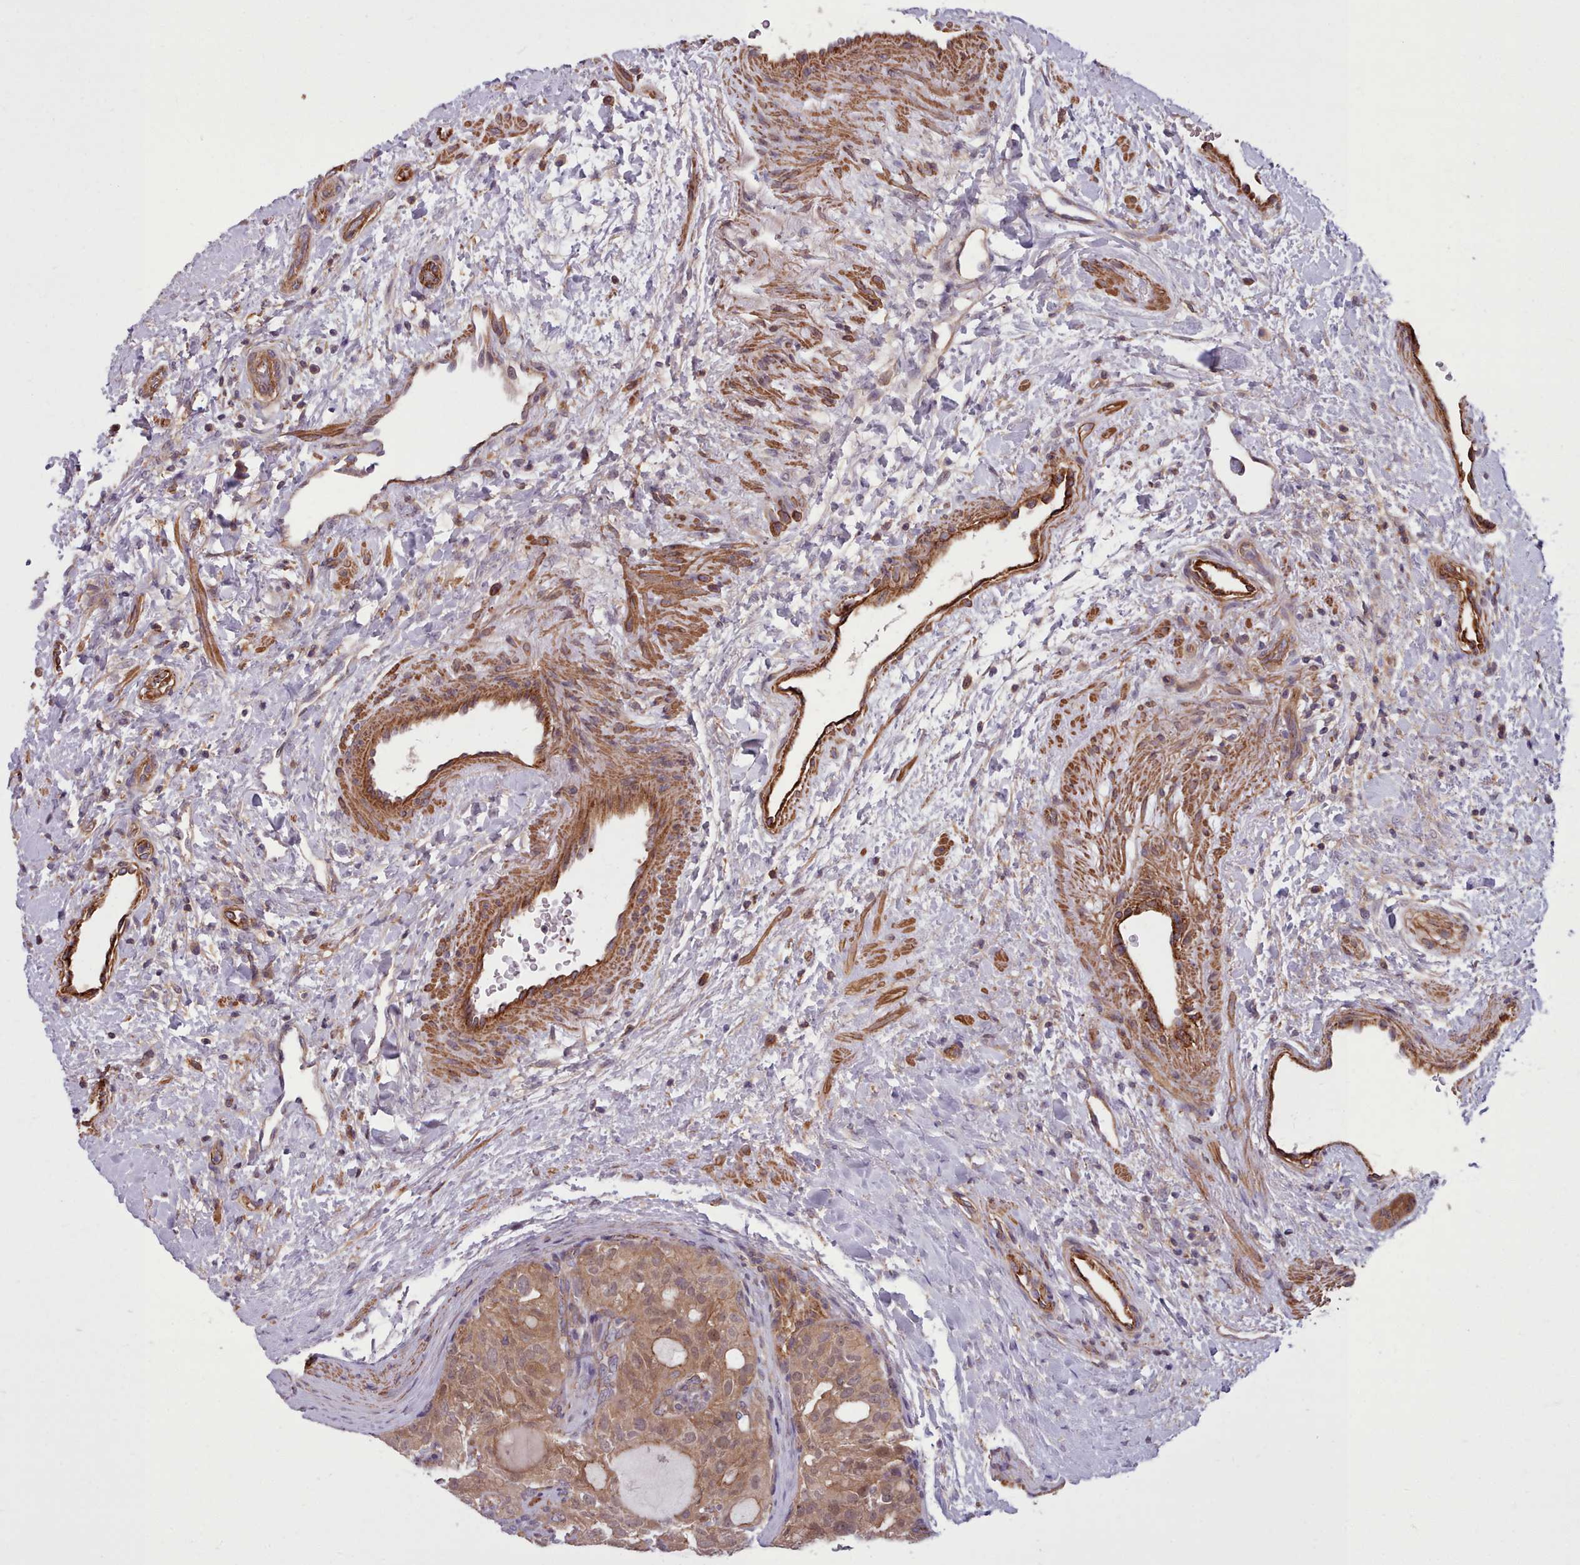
{"staining": {"intensity": "moderate", "quantity": ">75%", "location": "cytoplasmic/membranous"}, "tissue": "thyroid cancer", "cell_type": "Tumor cells", "image_type": "cancer", "snomed": [{"axis": "morphology", "description": "Follicular adenoma carcinoma, NOS"}, {"axis": "topography", "description": "Thyroid gland"}], "caption": "Immunohistochemical staining of human thyroid follicular adenoma carcinoma reveals medium levels of moderate cytoplasmic/membranous protein staining in about >75% of tumor cells.", "gene": "STUB1", "patient": {"sex": "male", "age": 75}}